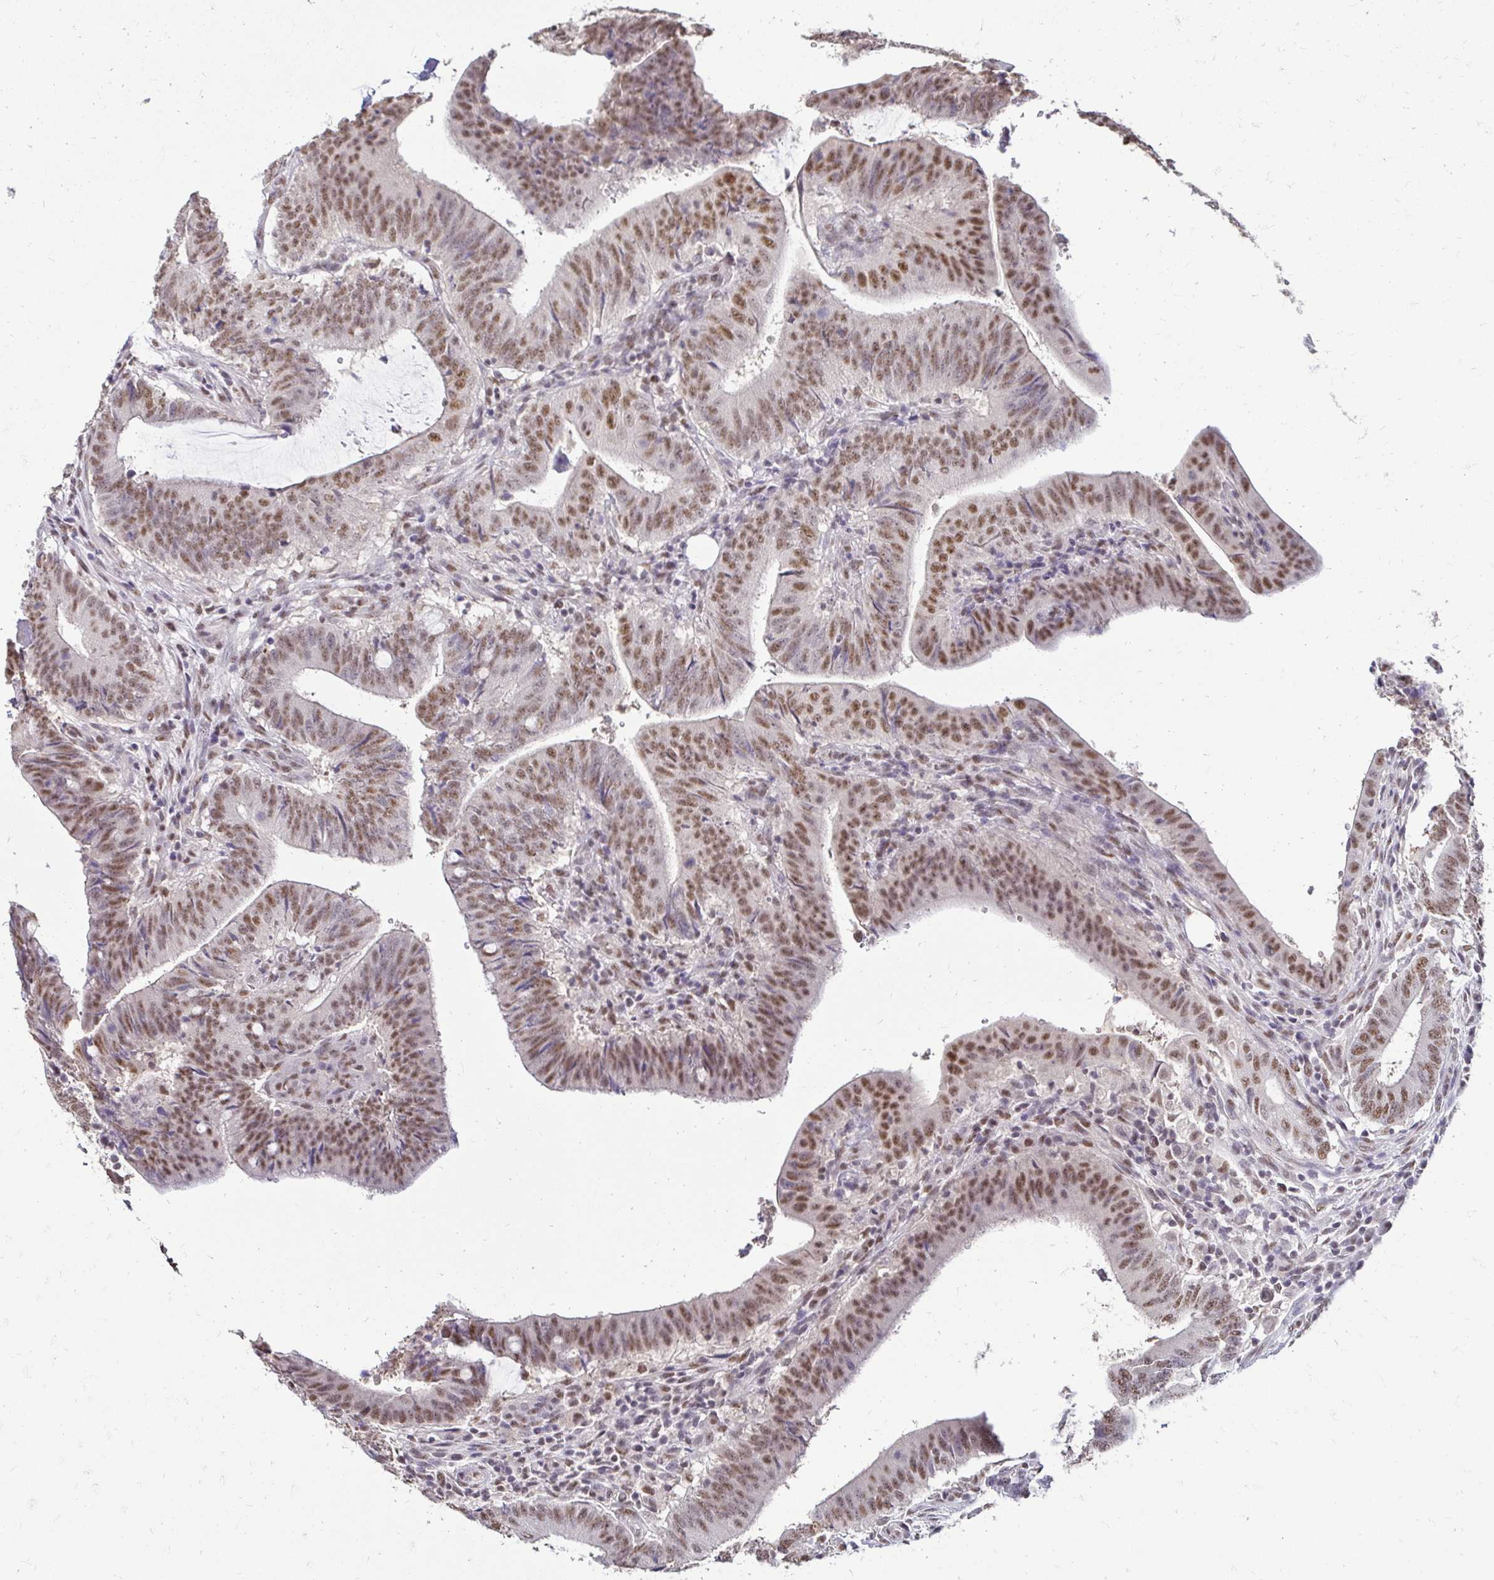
{"staining": {"intensity": "moderate", "quantity": ">75%", "location": "nuclear"}, "tissue": "colorectal cancer", "cell_type": "Tumor cells", "image_type": "cancer", "snomed": [{"axis": "morphology", "description": "Adenocarcinoma, NOS"}, {"axis": "topography", "description": "Colon"}], "caption": "Protein analysis of colorectal cancer tissue shows moderate nuclear expression in approximately >75% of tumor cells.", "gene": "RIMS4", "patient": {"sex": "female", "age": 43}}